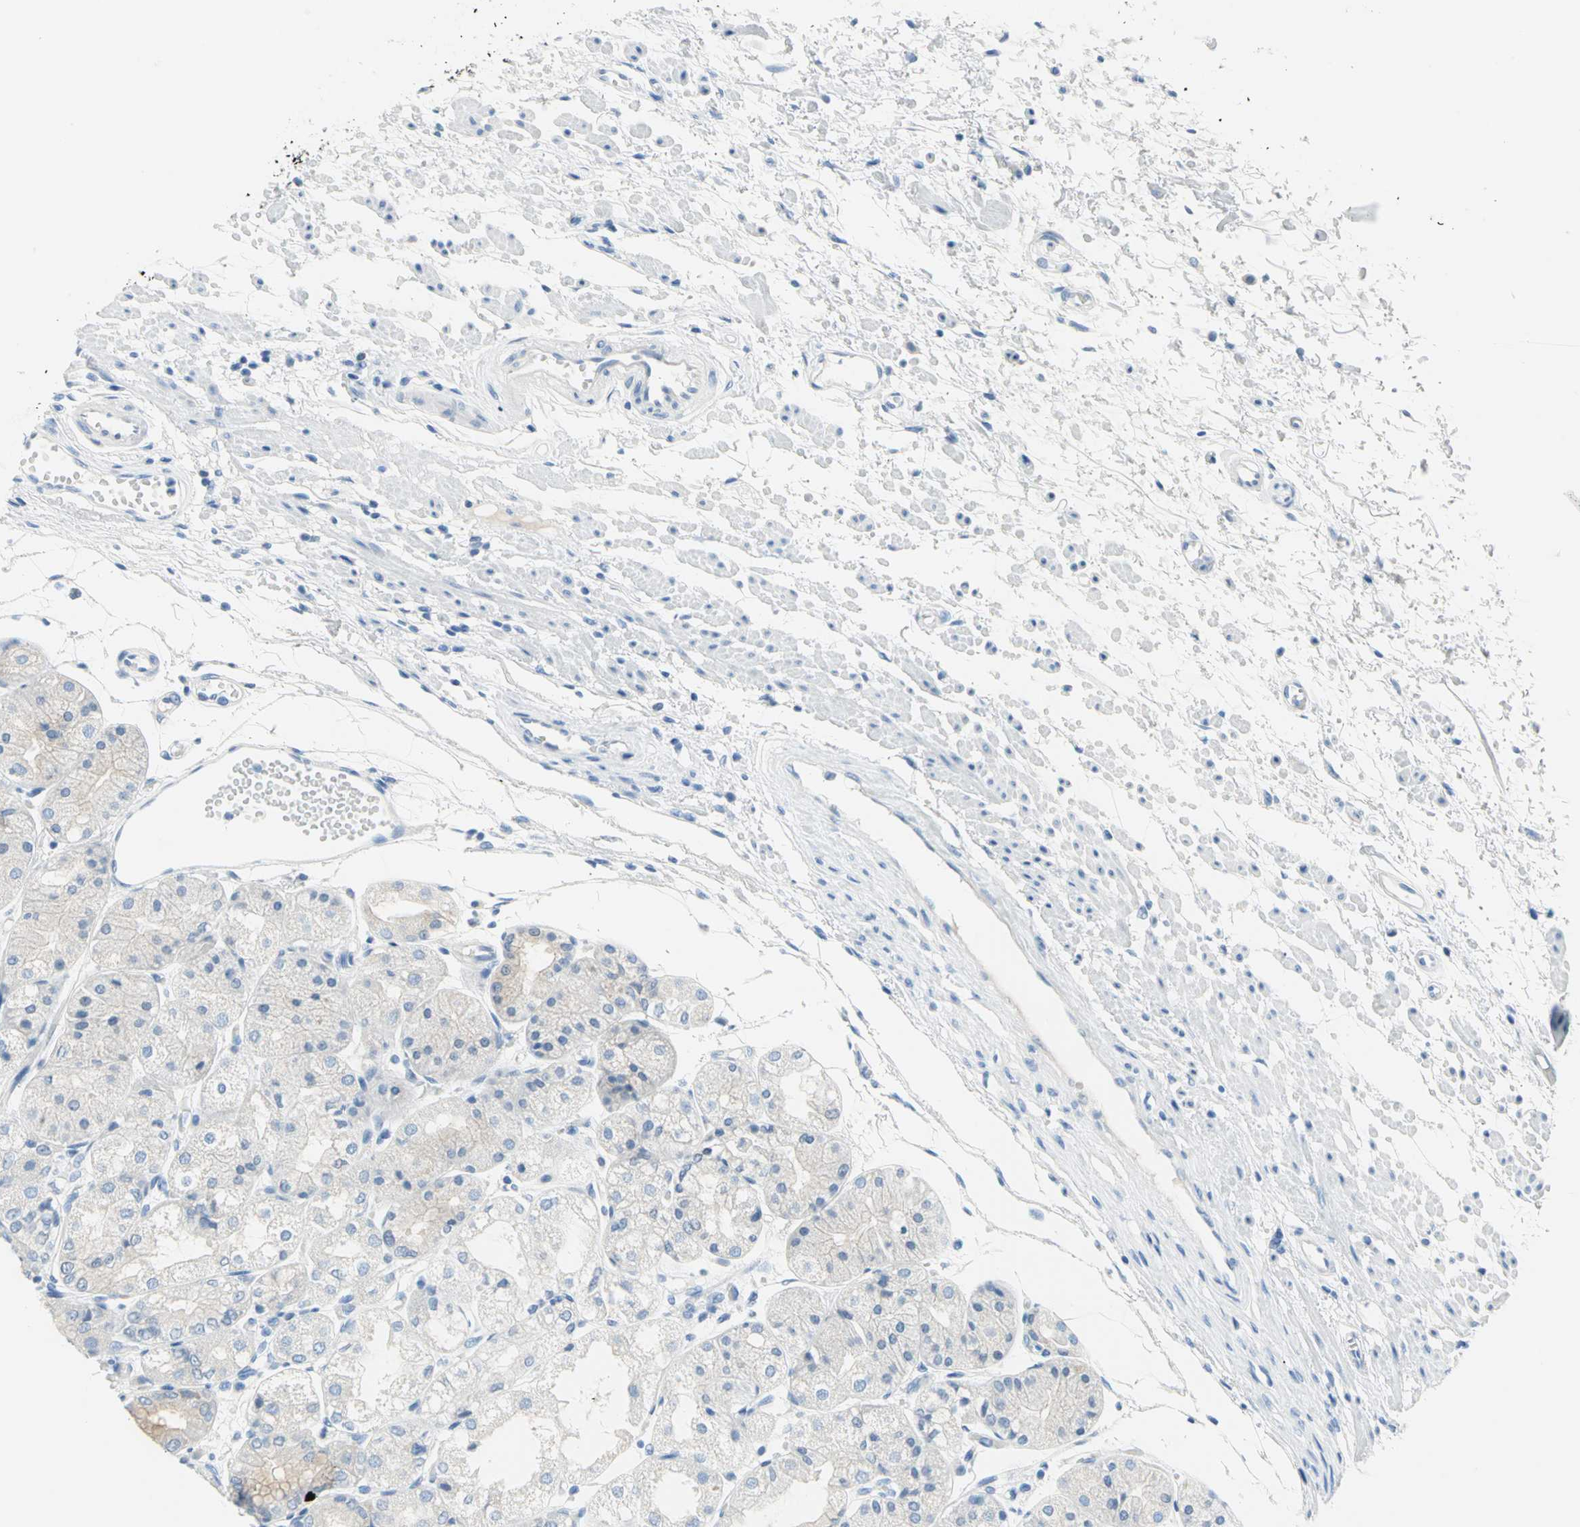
{"staining": {"intensity": "weak", "quantity": "25%-75%", "location": "cytoplasmic/membranous"}, "tissue": "stomach", "cell_type": "Glandular cells", "image_type": "normal", "snomed": [{"axis": "morphology", "description": "Normal tissue, NOS"}, {"axis": "topography", "description": "Stomach, upper"}], "caption": "Immunohistochemical staining of benign stomach demonstrates 25%-75% levels of weak cytoplasmic/membranous protein positivity in approximately 25%-75% of glandular cells. (IHC, brightfield microscopy, high magnification).", "gene": "SFN", "patient": {"sex": "male", "age": 72}}